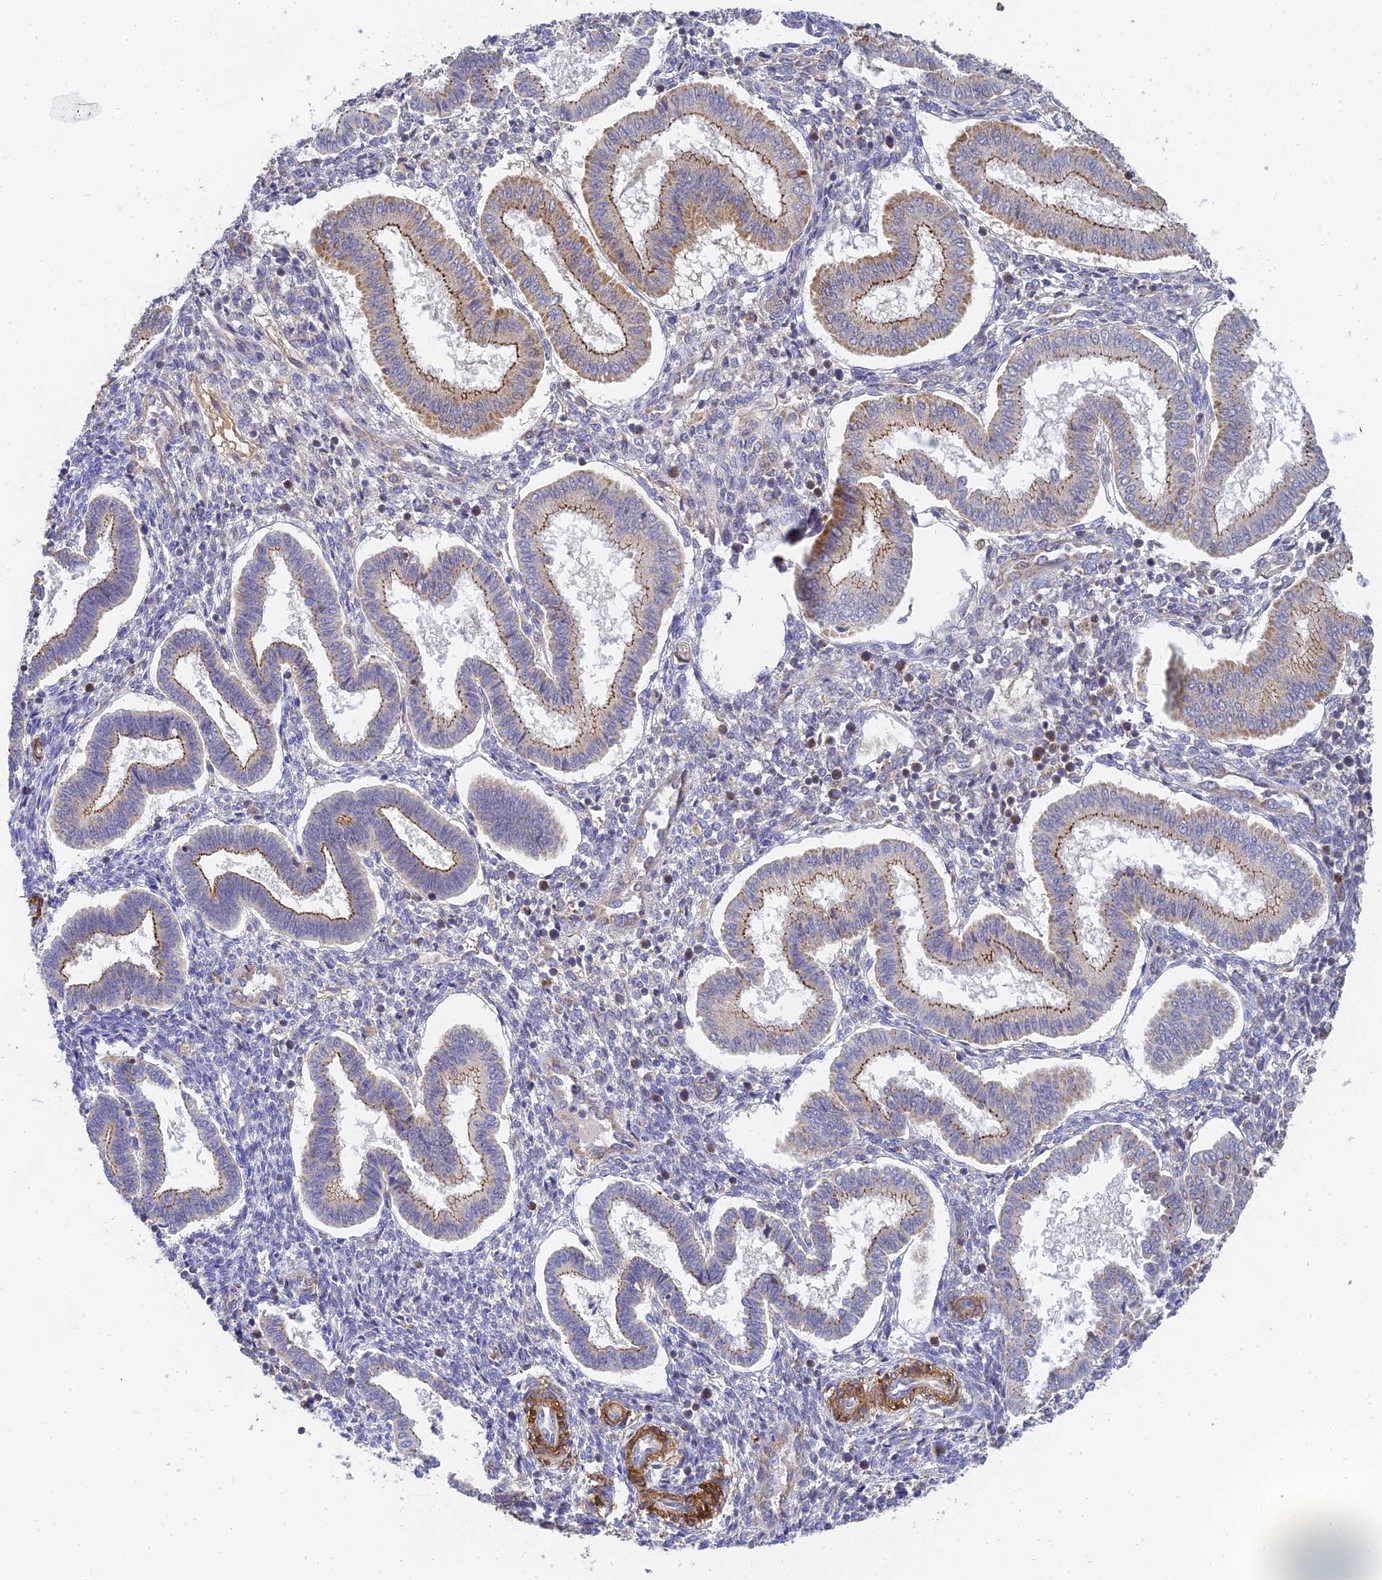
{"staining": {"intensity": "weak", "quantity": "<25%", "location": "cytoplasmic/membranous"}, "tissue": "endometrium", "cell_type": "Cells in endometrial stroma", "image_type": "normal", "snomed": [{"axis": "morphology", "description": "Normal tissue, NOS"}, {"axis": "topography", "description": "Endometrium"}], "caption": "Image shows no significant protein expression in cells in endometrial stroma of benign endometrium. (Brightfield microscopy of DAB (3,3'-diaminobenzidine) immunohistochemistry at high magnification).", "gene": "MRPL15", "patient": {"sex": "female", "age": 24}}